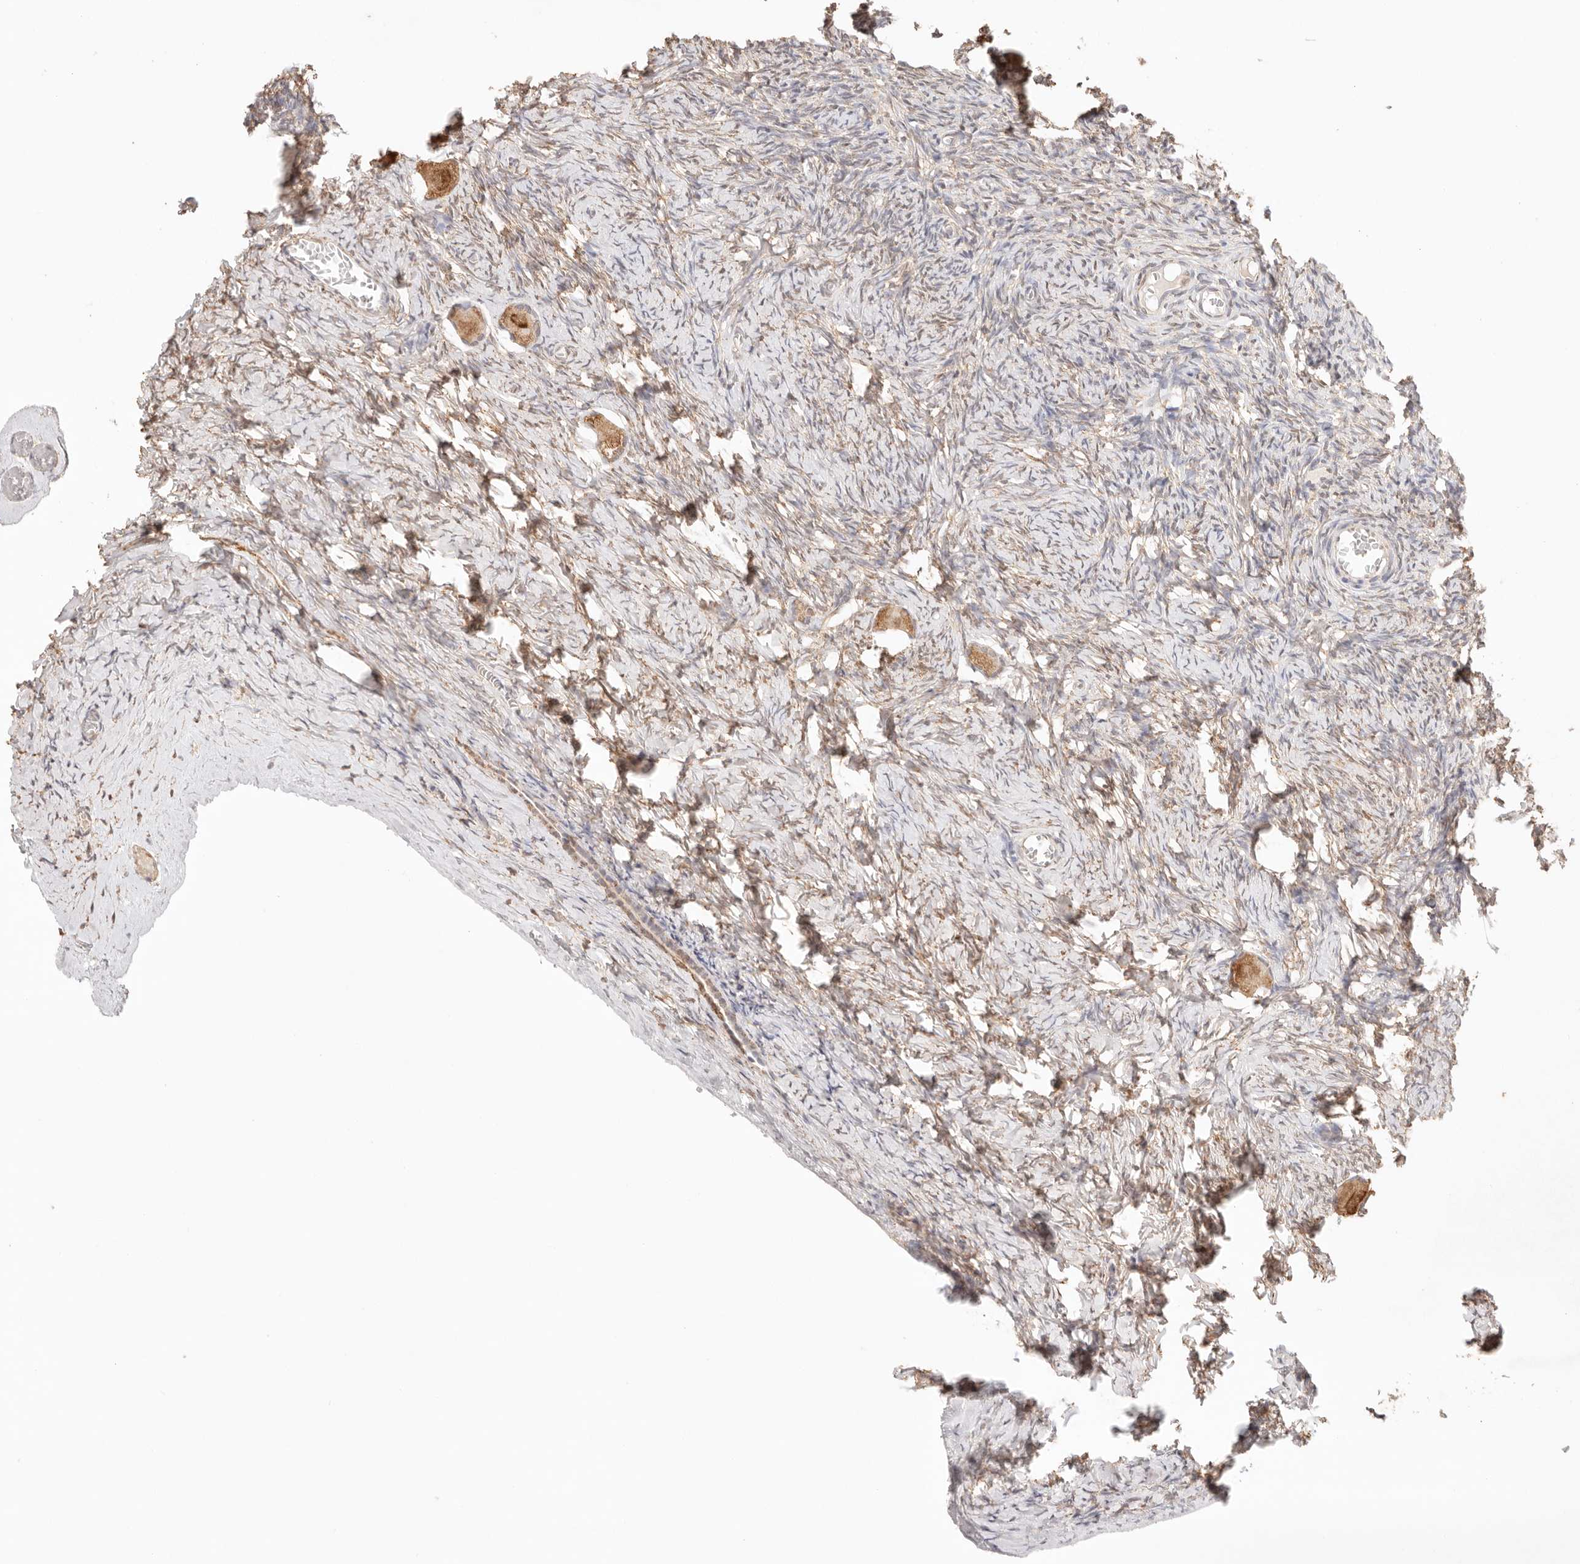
{"staining": {"intensity": "moderate", "quantity": ">75%", "location": "cytoplasmic/membranous"}, "tissue": "ovary", "cell_type": "Follicle cells", "image_type": "normal", "snomed": [{"axis": "morphology", "description": "Normal tissue, NOS"}, {"axis": "topography", "description": "Ovary"}], "caption": "A photomicrograph of human ovary stained for a protein demonstrates moderate cytoplasmic/membranous brown staining in follicle cells. (DAB (3,3'-diaminobenzidine) IHC with brightfield microscopy, high magnification).", "gene": "IL1R2", "patient": {"sex": "female", "age": 27}}